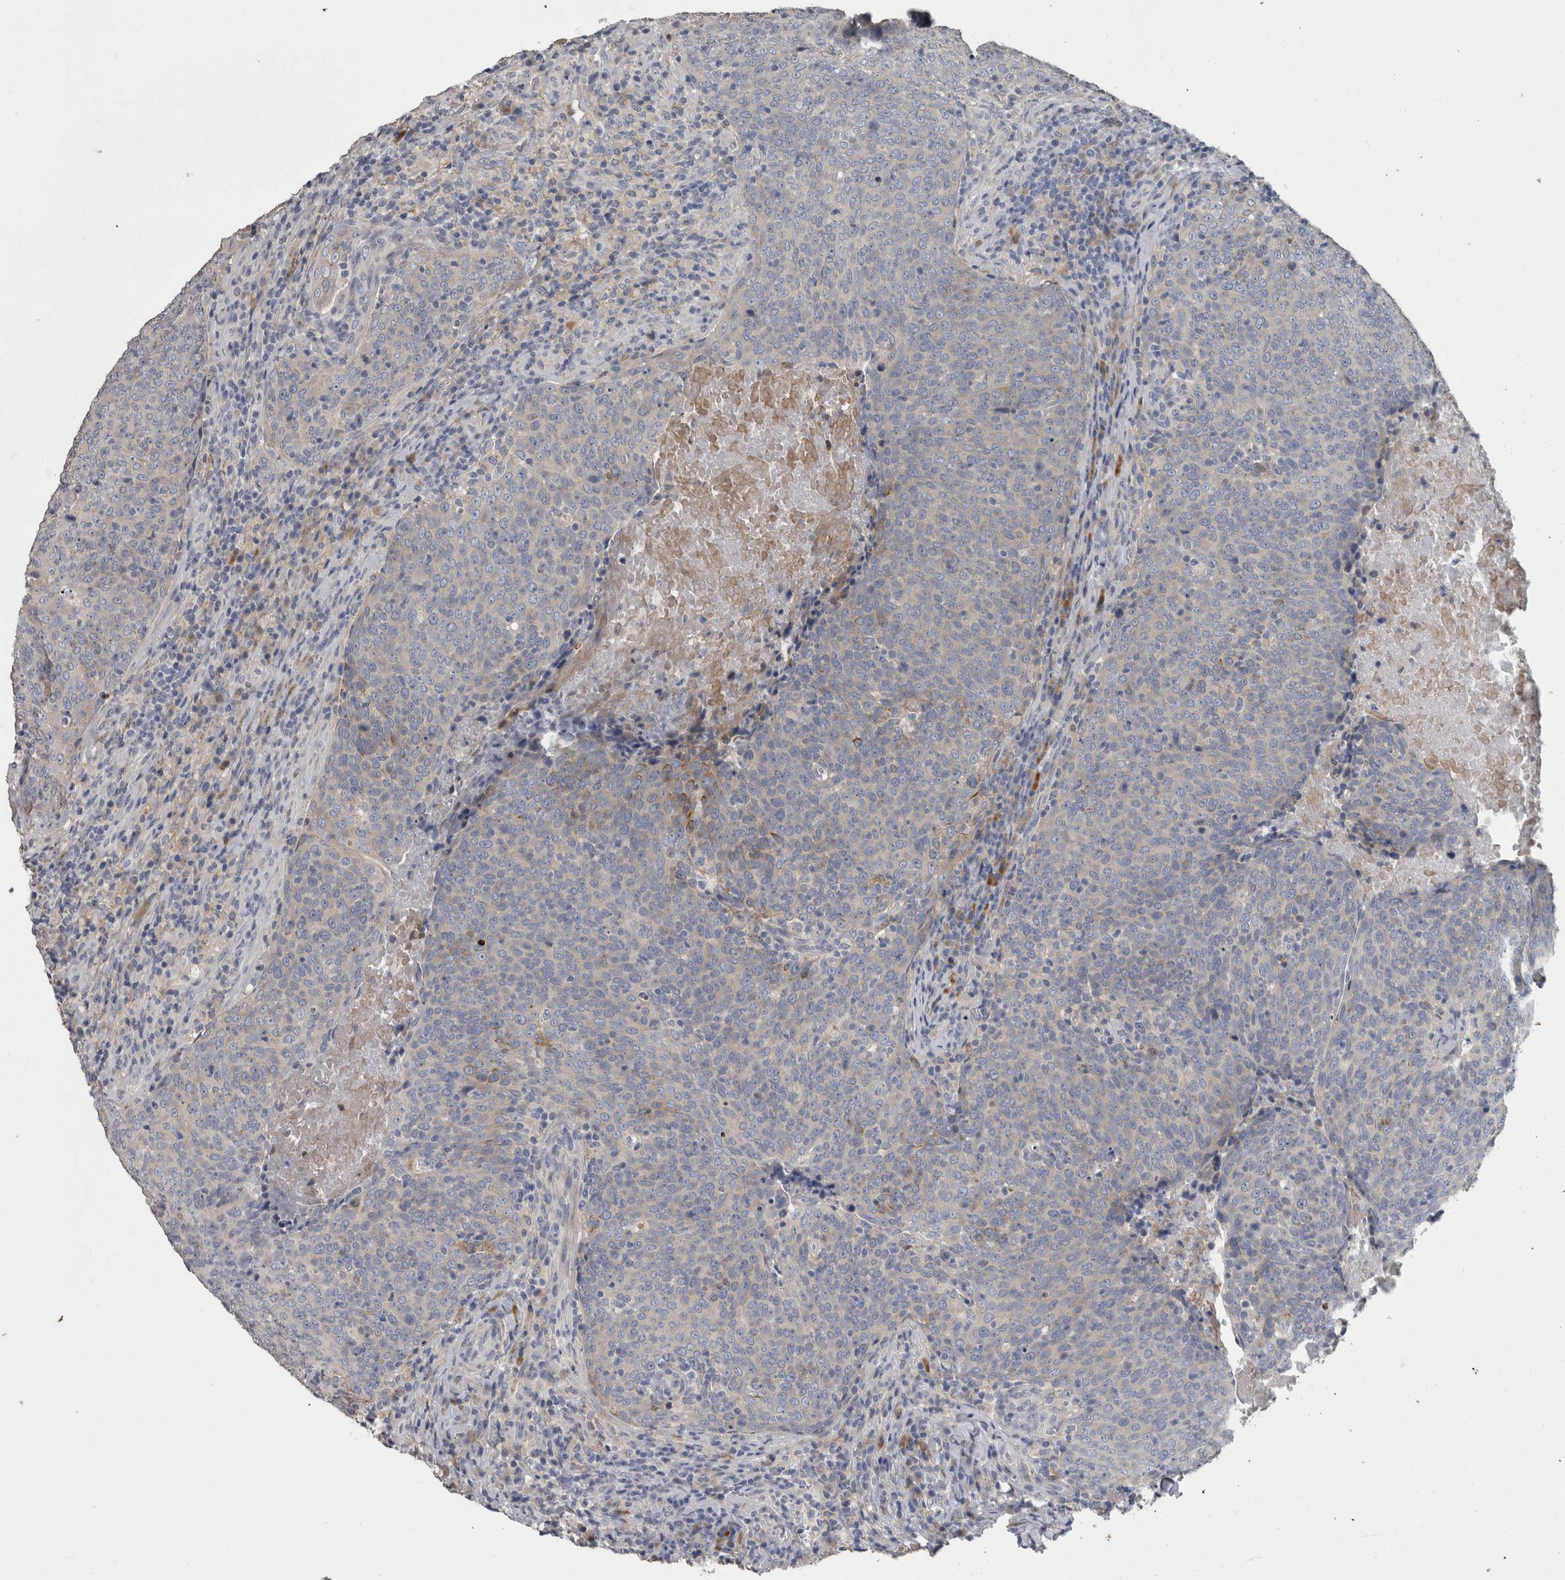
{"staining": {"intensity": "weak", "quantity": "<25%", "location": "cytoplasmic/membranous"}, "tissue": "head and neck cancer", "cell_type": "Tumor cells", "image_type": "cancer", "snomed": [{"axis": "morphology", "description": "Squamous cell carcinoma, NOS"}, {"axis": "morphology", "description": "Squamous cell carcinoma, metastatic, NOS"}, {"axis": "topography", "description": "Lymph node"}, {"axis": "topography", "description": "Head-Neck"}], "caption": "Human head and neck cancer stained for a protein using IHC exhibits no positivity in tumor cells.", "gene": "EFEMP2", "patient": {"sex": "male", "age": 62}}